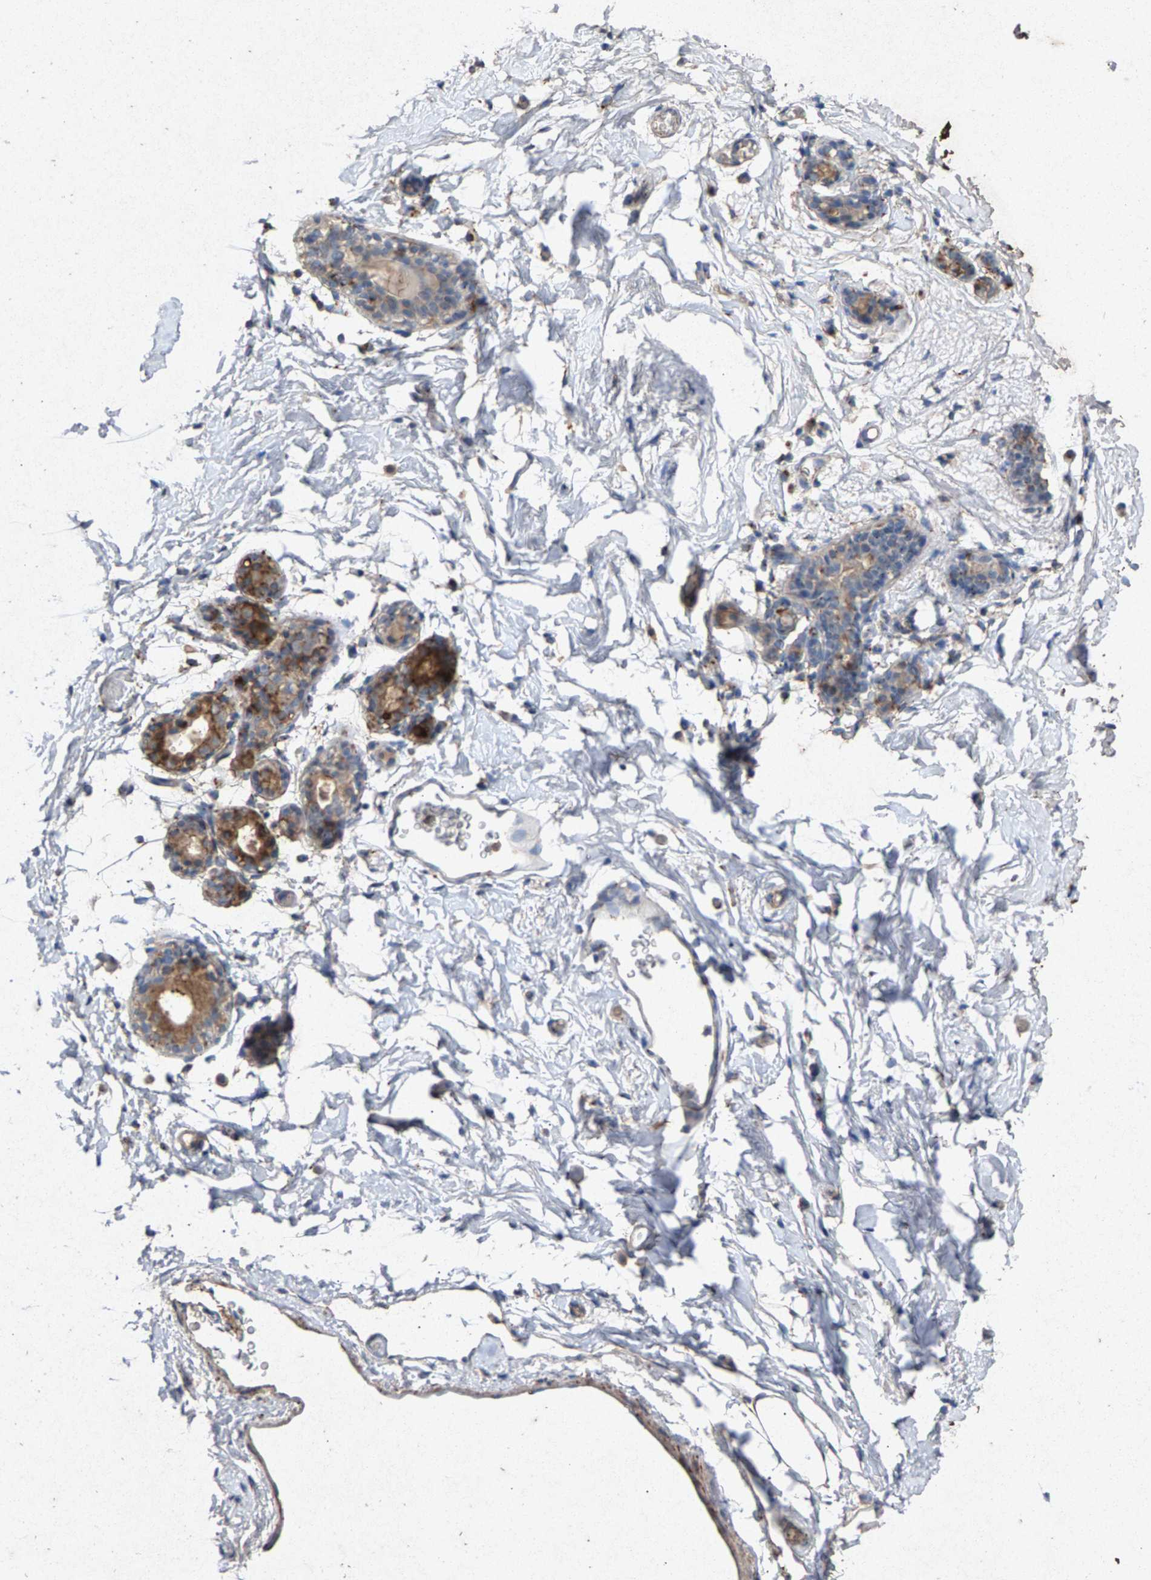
{"staining": {"intensity": "negative", "quantity": "none", "location": "none"}, "tissue": "breast", "cell_type": "Adipocytes", "image_type": "normal", "snomed": [{"axis": "morphology", "description": "Normal tissue, NOS"}, {"axis": "topography", "description": "Breast"}], "caption": "The histopathology image shows no significant expression in adipocytes of breast. (Stains: DAB (3,3'-diaminobenzidine) immunohistochemistry (IHC) with hematoxylin counter stain, Microscopy: brightfield microscopy at high magnification).", "gene": "MAN2A1", "patient": {"sex": "female", "age": 62}}